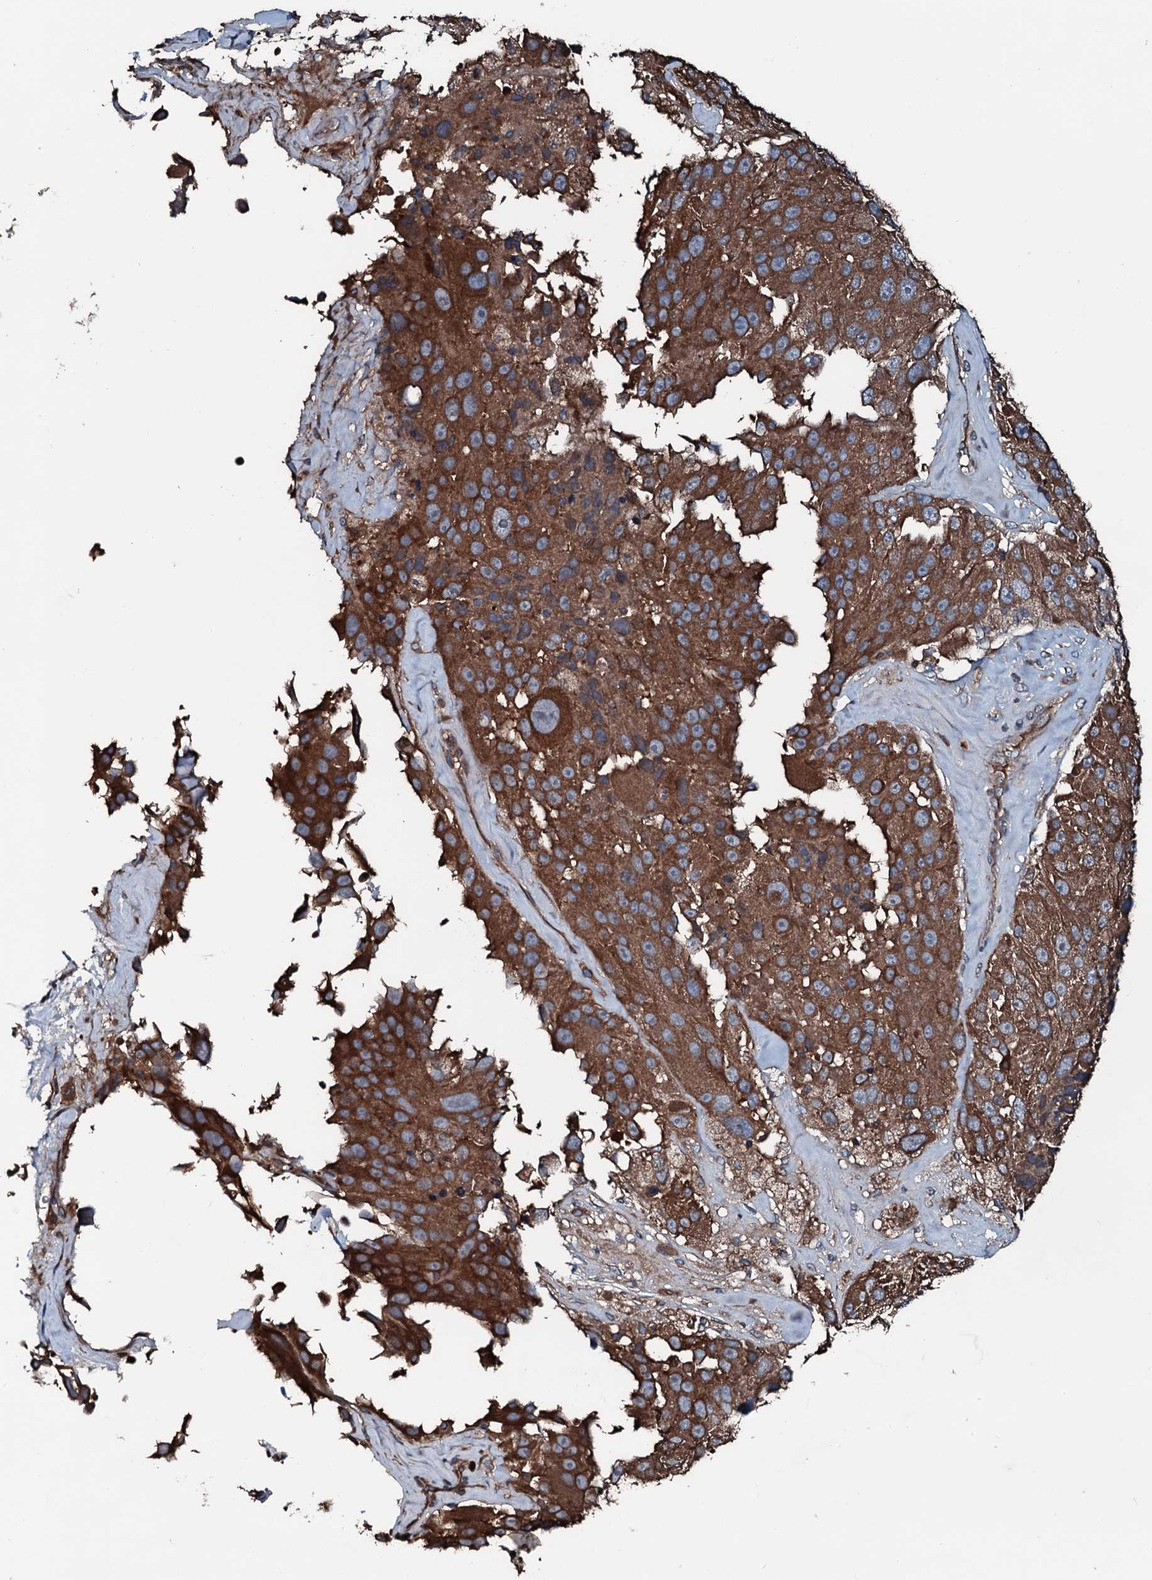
{"staining": {"intensity": "strong", "quantity": ">75%", "location": "cytoplasmic/membranous"}, "tissue": "melanoma", "cell_type": "Tumor cells", "image_type": "cancer", "snomed": [{"axis": "morphology", "description": "Malignant melanoma, Metastatic site"}, {"axis": "topography", "description": "Lymph node"}], "caption": "A photomicrograph showing strong cytoplasmic/membranous positivity in approximately >75% of tumor cells in malignant melanoma (metastatic site), as visualized by brown immunohistochemical staining.", "gene": "AARS1", "patient": {"sex": "male", "age": 62}}